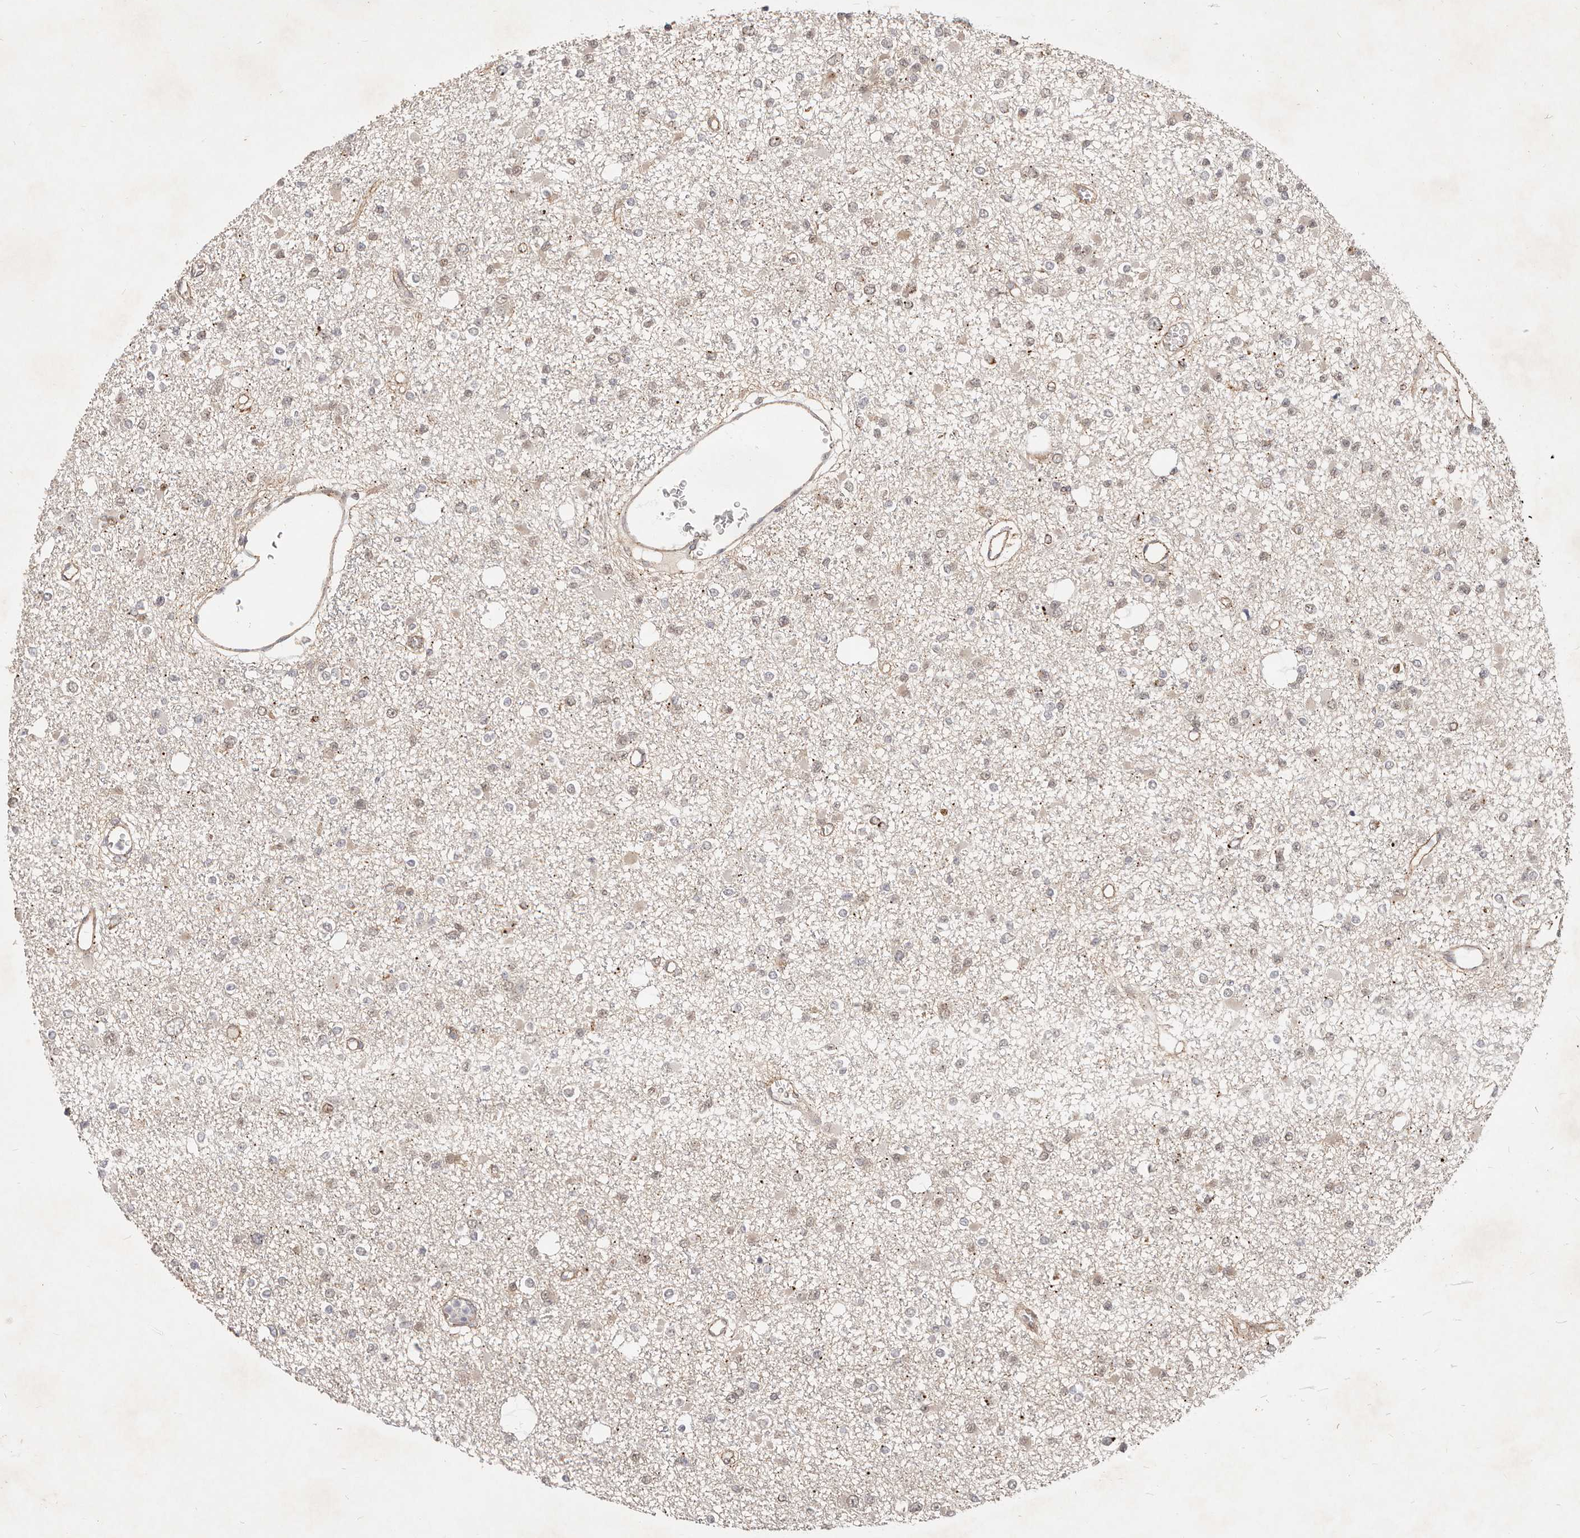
{"staining": {"intensity": "negative", "quantity": "none", "location": "none"}, "tissue": "glioma", "cell_type": "Tumor cells", "image_type": "cancer", "snomed": [{"axis": "morphology", "description": "Glioma, malignant, Low grade"}, {"axis": "topography", "description": "Brain"}], "caption": "Malignant glioma (low-grade) was stained to show a protein in brown. There is no significant expression in tumor cells.", "gene": "USP49", "patient": {"sex": "female", "age": 22}}